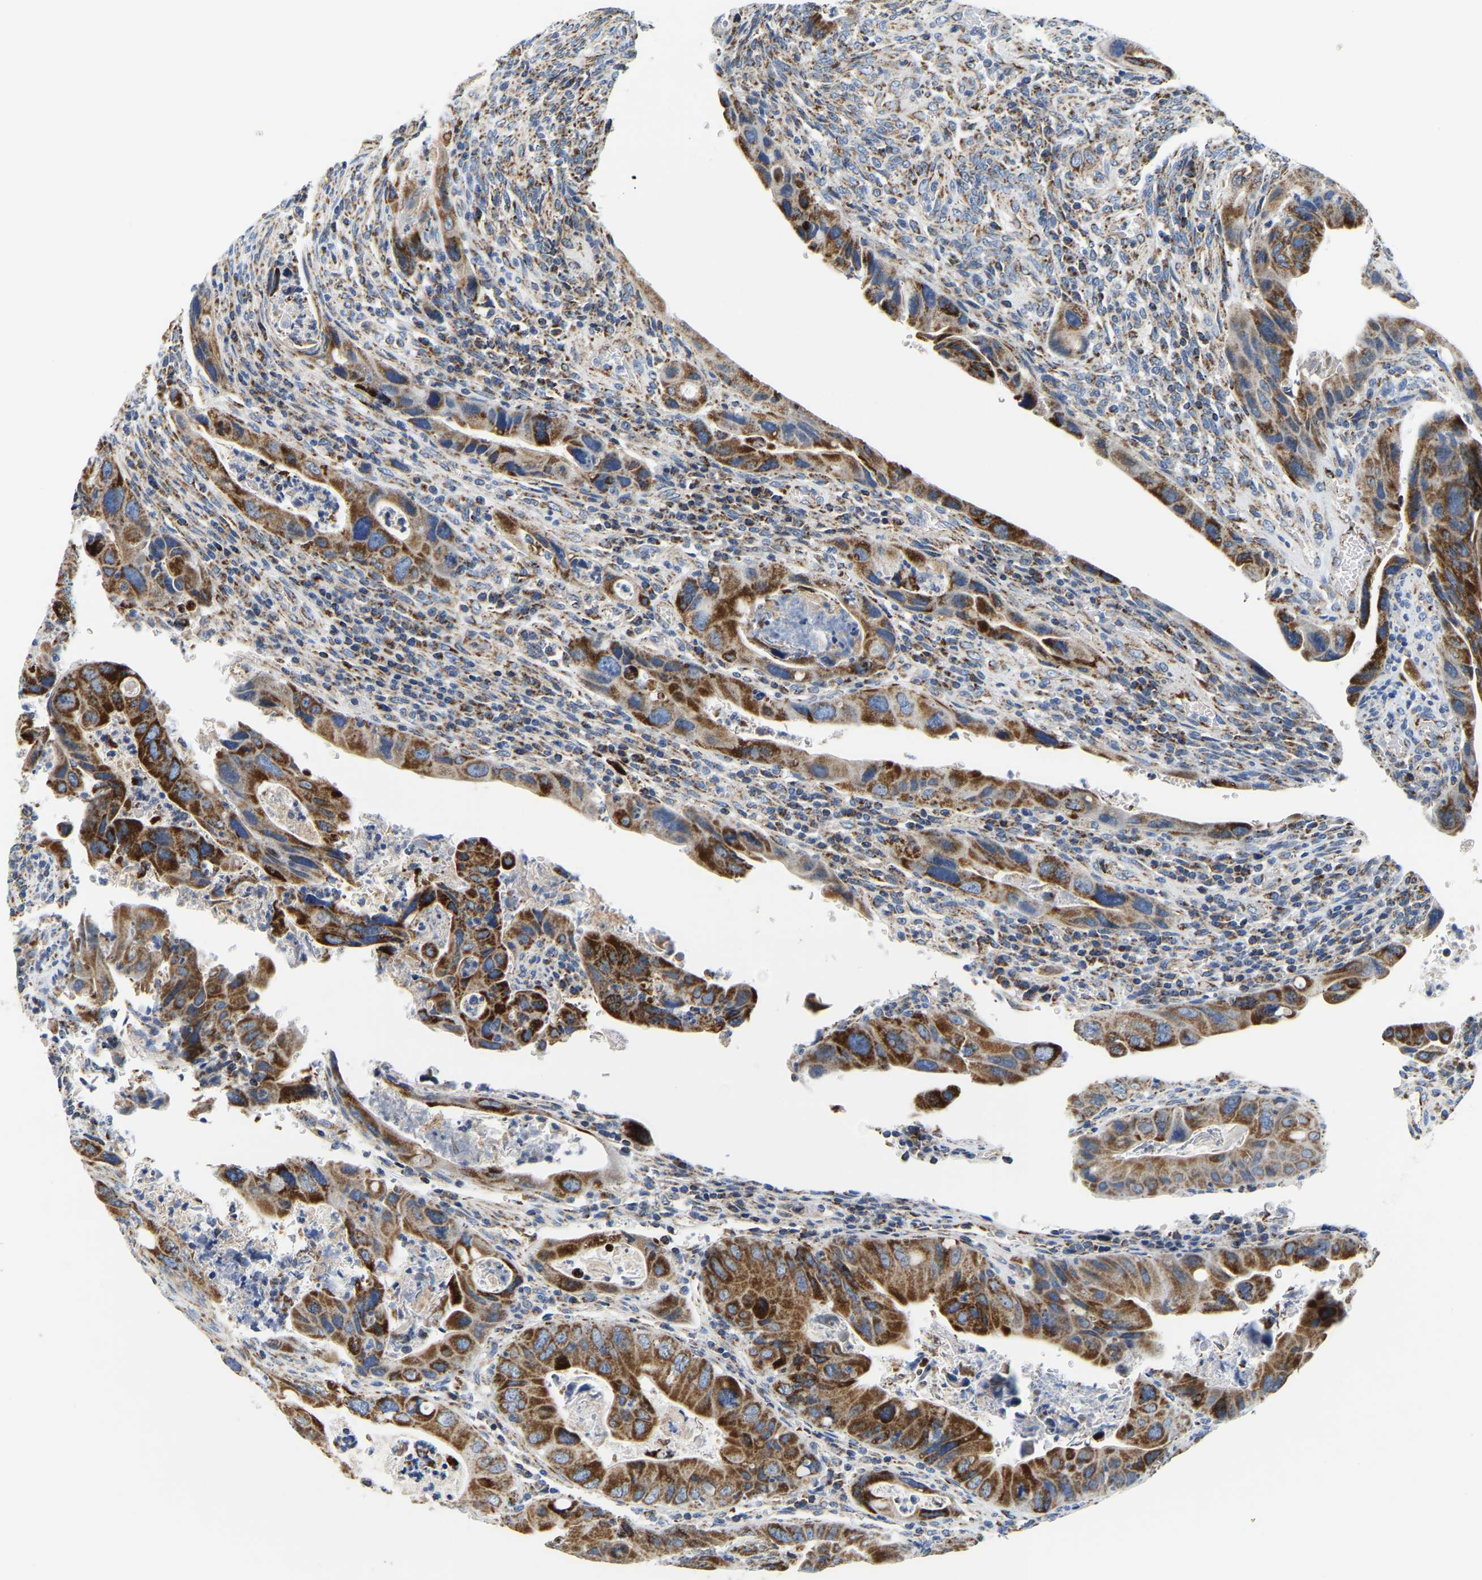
{"staining": {"intensity": "strong", "quantity": ">75%", "location": "cytoplasmic/membranous"}, "tissue": "colorectal cancer", "cell_type": "Tumor cells", "image_type": "cancer", "snomed": [{"axis": "morphology", "description": "Adenocarcinoma, NOS"}, {"axis": "topography", "description": "Rectum"}], "caption": "A micrograph showing strong cytoplasmic/membranous staining in approximately >75% of tumor cells in adenocarcinoma (colorectal), as visualized by brown immunohistochemical staining.", "gene": "SFXN1", "patient": {"sex": "female", "age": 57}}